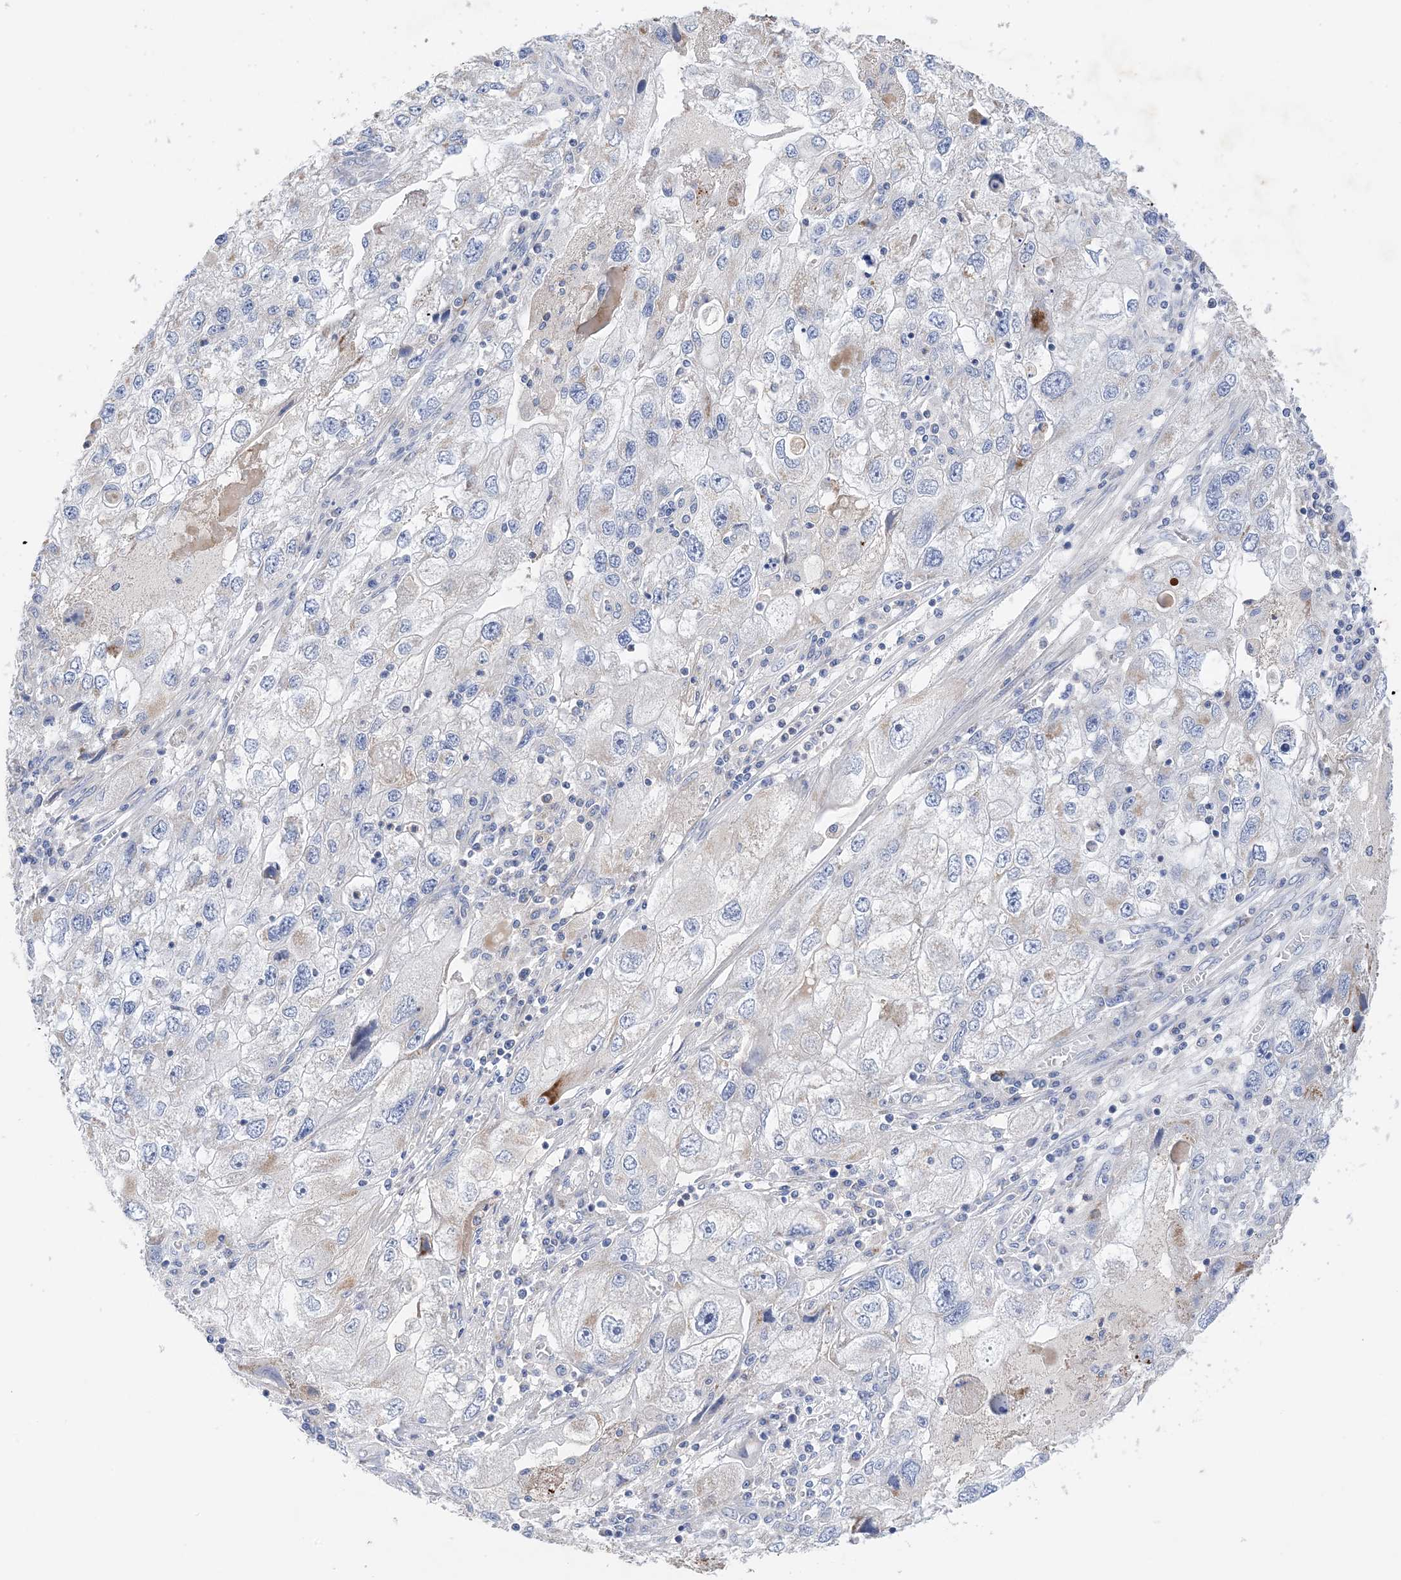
{"staining": {"intensity": "negative", "quantity": "none", "location": "none"}, "tissue": "endometrial cancer", "cell_type": "Tumor cells", "image_type": "cancer", "snomed": [{"axis": "morphology", "description": "Adenocarcinoma, NOS"}, {"axis": "topography", "description": "Endometrium"}], "caption": "DAB immunohistochemical staining of human endometrial cancer (adenocarcinoma) displays no significant expression in tumor cells. (Stains: DAB (3,3'-diaminobenzidine) IHC with hematoxylin counter stain, Microscopy: brightfield microscopy at high magnification).", "gene": "PLK4", "patient": {"sex": "female", "age": 49}}